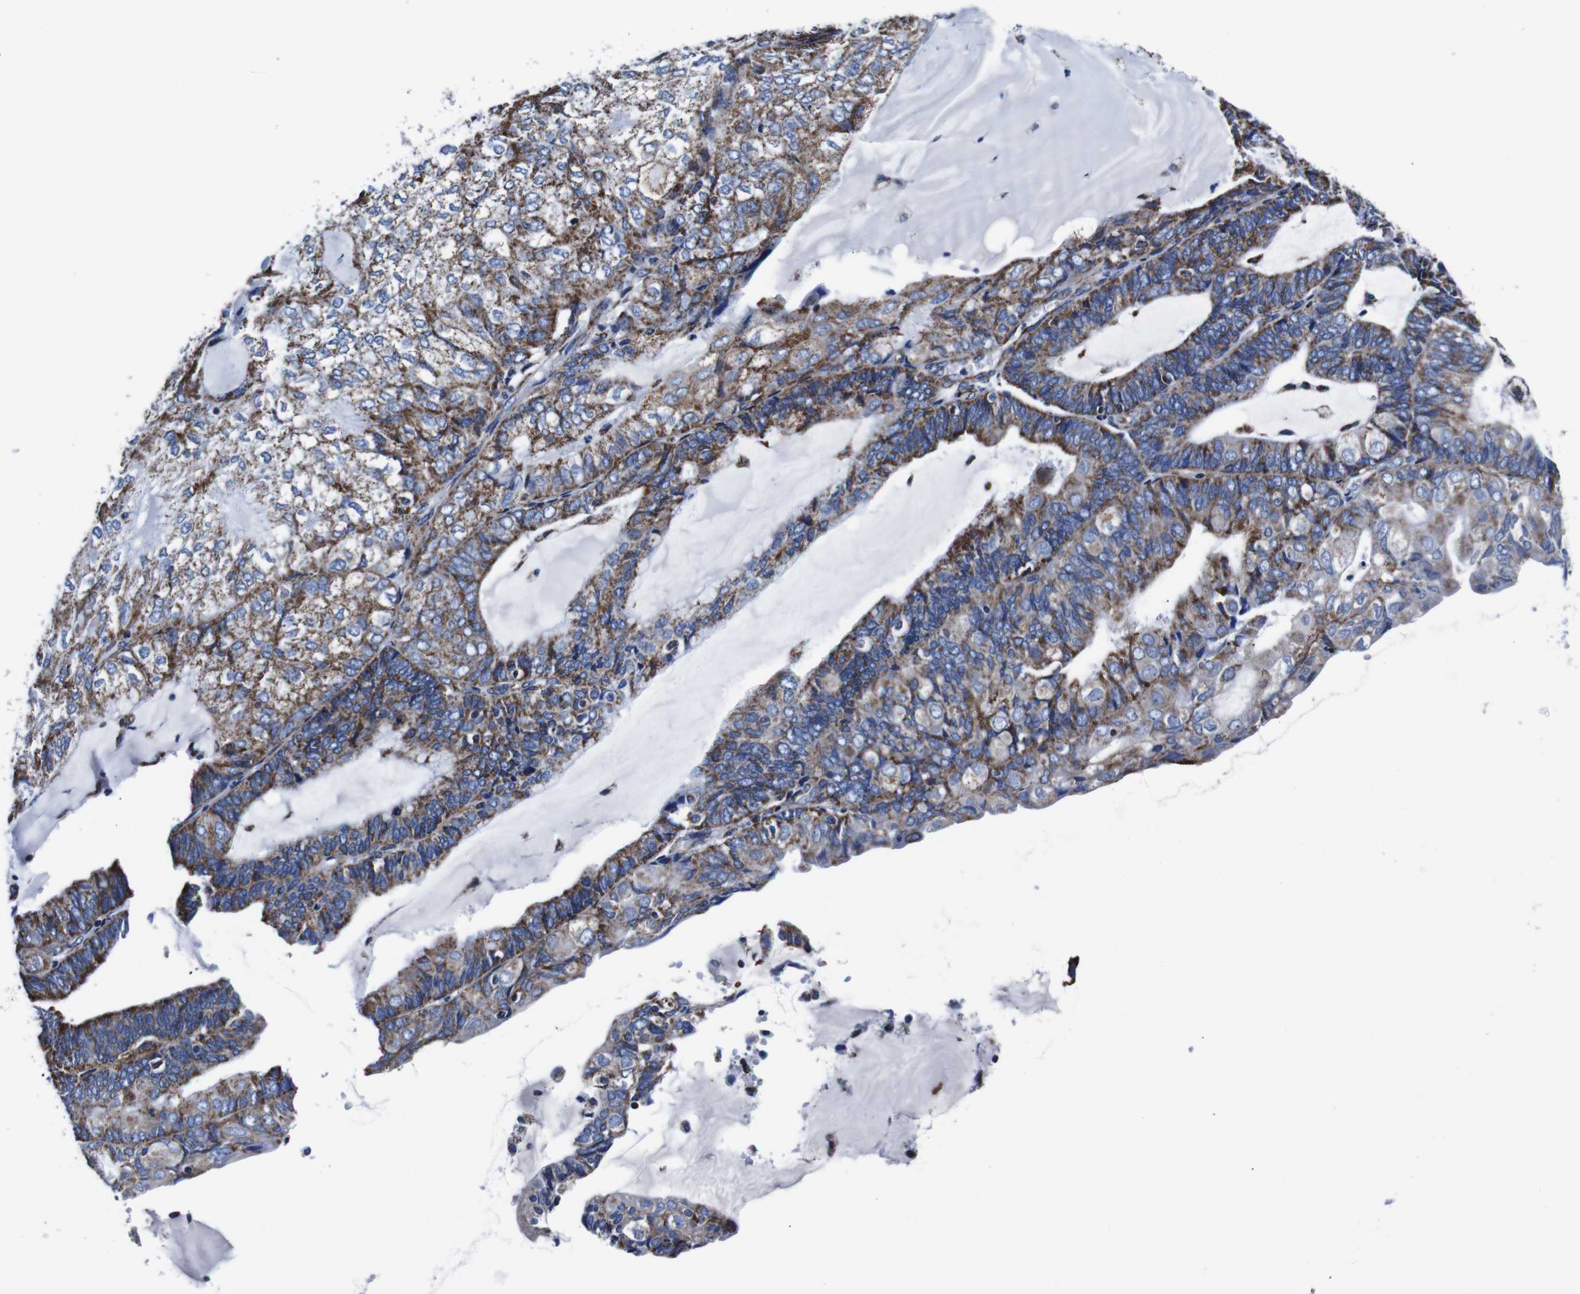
{"staining": {"intensity": "moderate", "quantity": ">75%", "location": "cytoplasmic/membranous"}, "tissue": "endometrial cancer", "cell_type": "Tumor cells", "image_type": "cancer", "snomed": [{"axis": "morphology", "description": "Adenocarcinoma, NOS"}, {"axis": "topography", "description": "Endometrium"}], "caption": "Human endometrial cancer (adenocarcinoma) stained for a protein (brown) displays moderate cytoplasmic/membranous positive positivity in approximately >75% of tumor cells.", "gene": "FKBP9", "patient": {"sex": "female", "age": 81}}